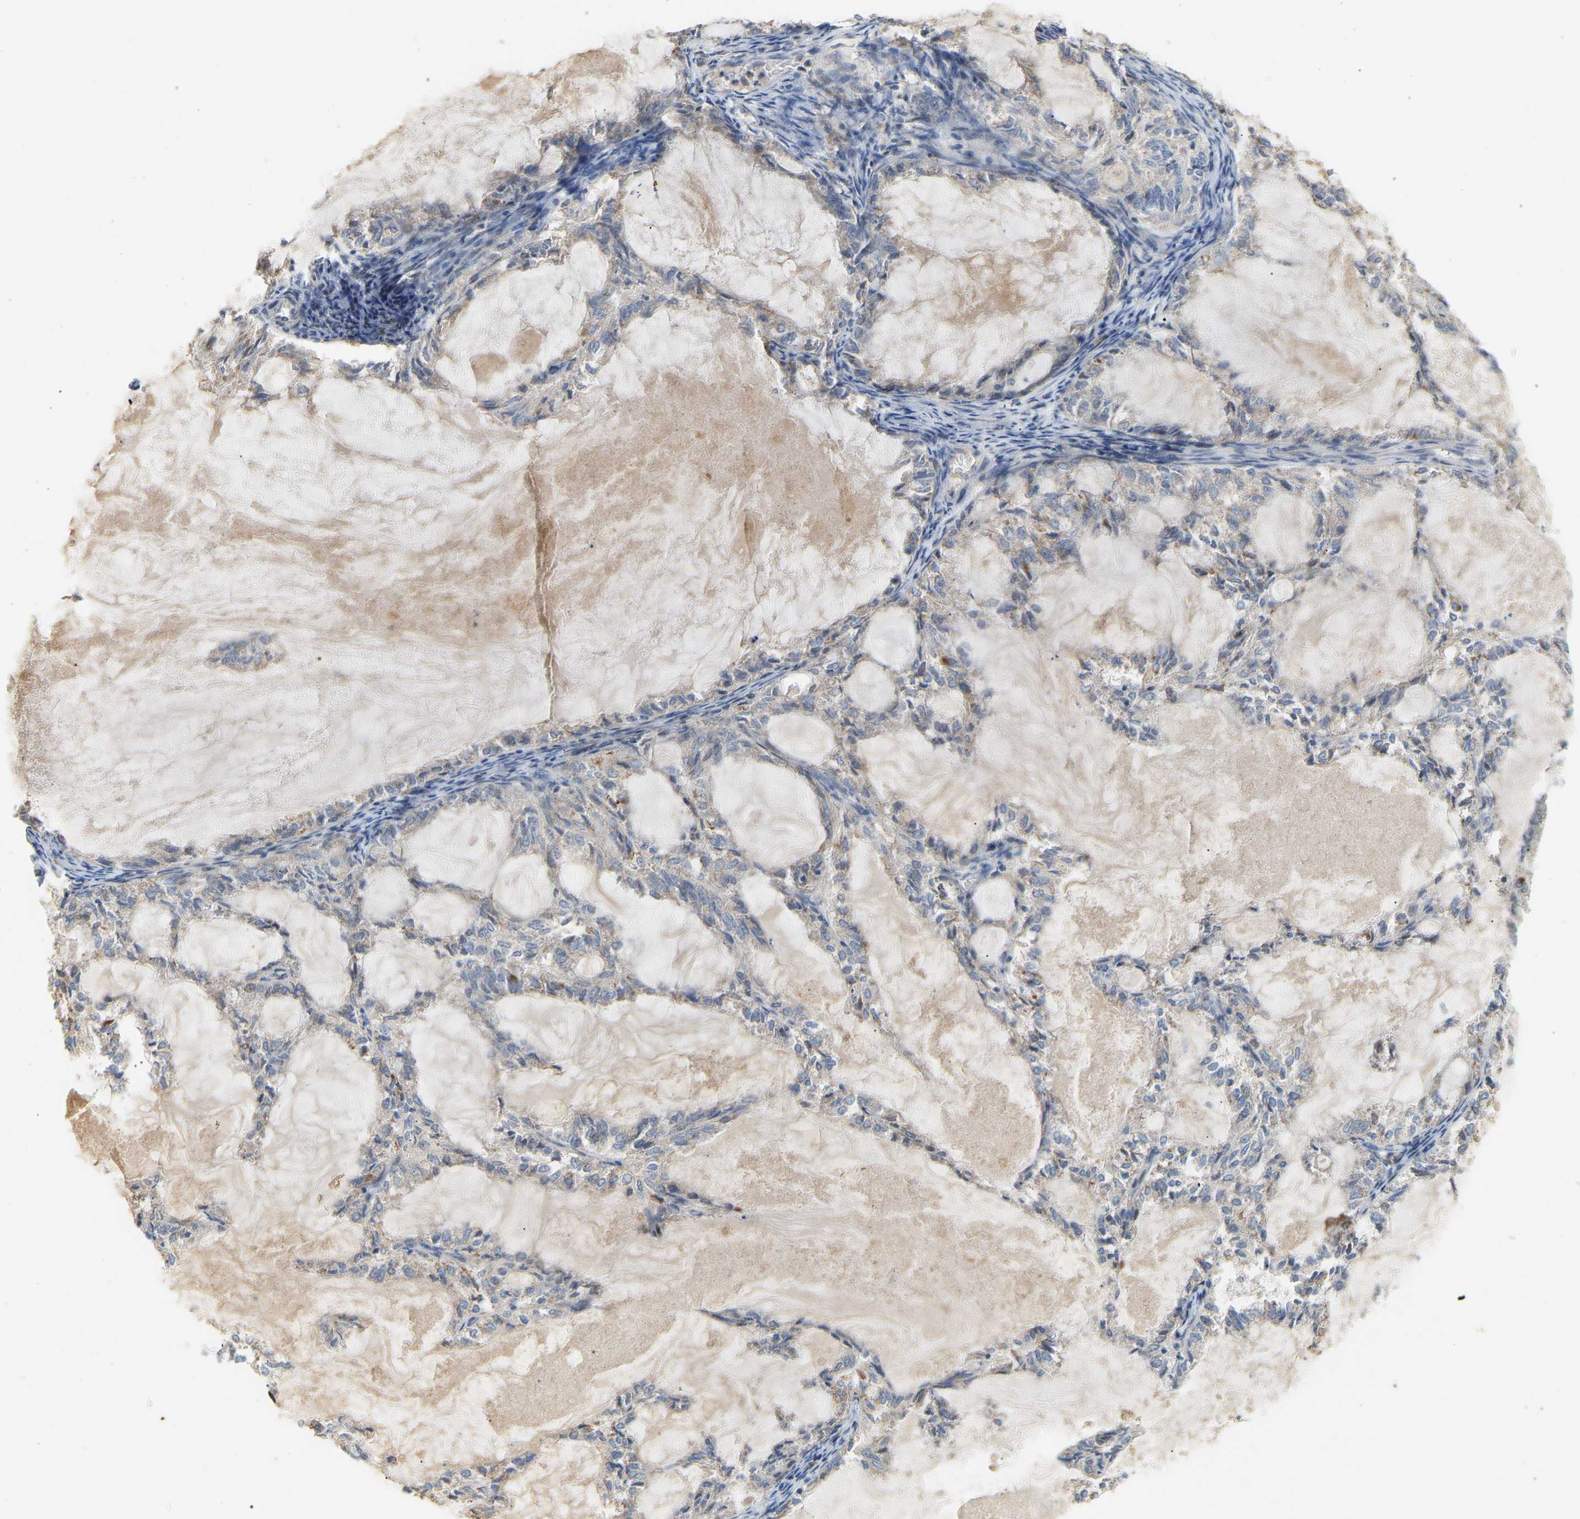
{"staining": {"intensity": "negative", "quantity": "none", "location": "none"}, "tissue": "endometrial cancer", "cell_type": "Tumor cells", "image_type": "cancer", "snomed": [{"axis": "morphology", "description": "Adenocarcinoma, NOS"}, {"axis": "topography", "description": "Endometrium"}], "caption": "Tumor cells are negative for protein expression in human endometrial adenocarcinoma.", "gene": "PTPN4", "patient": {"sex": "female", "age": 86}}